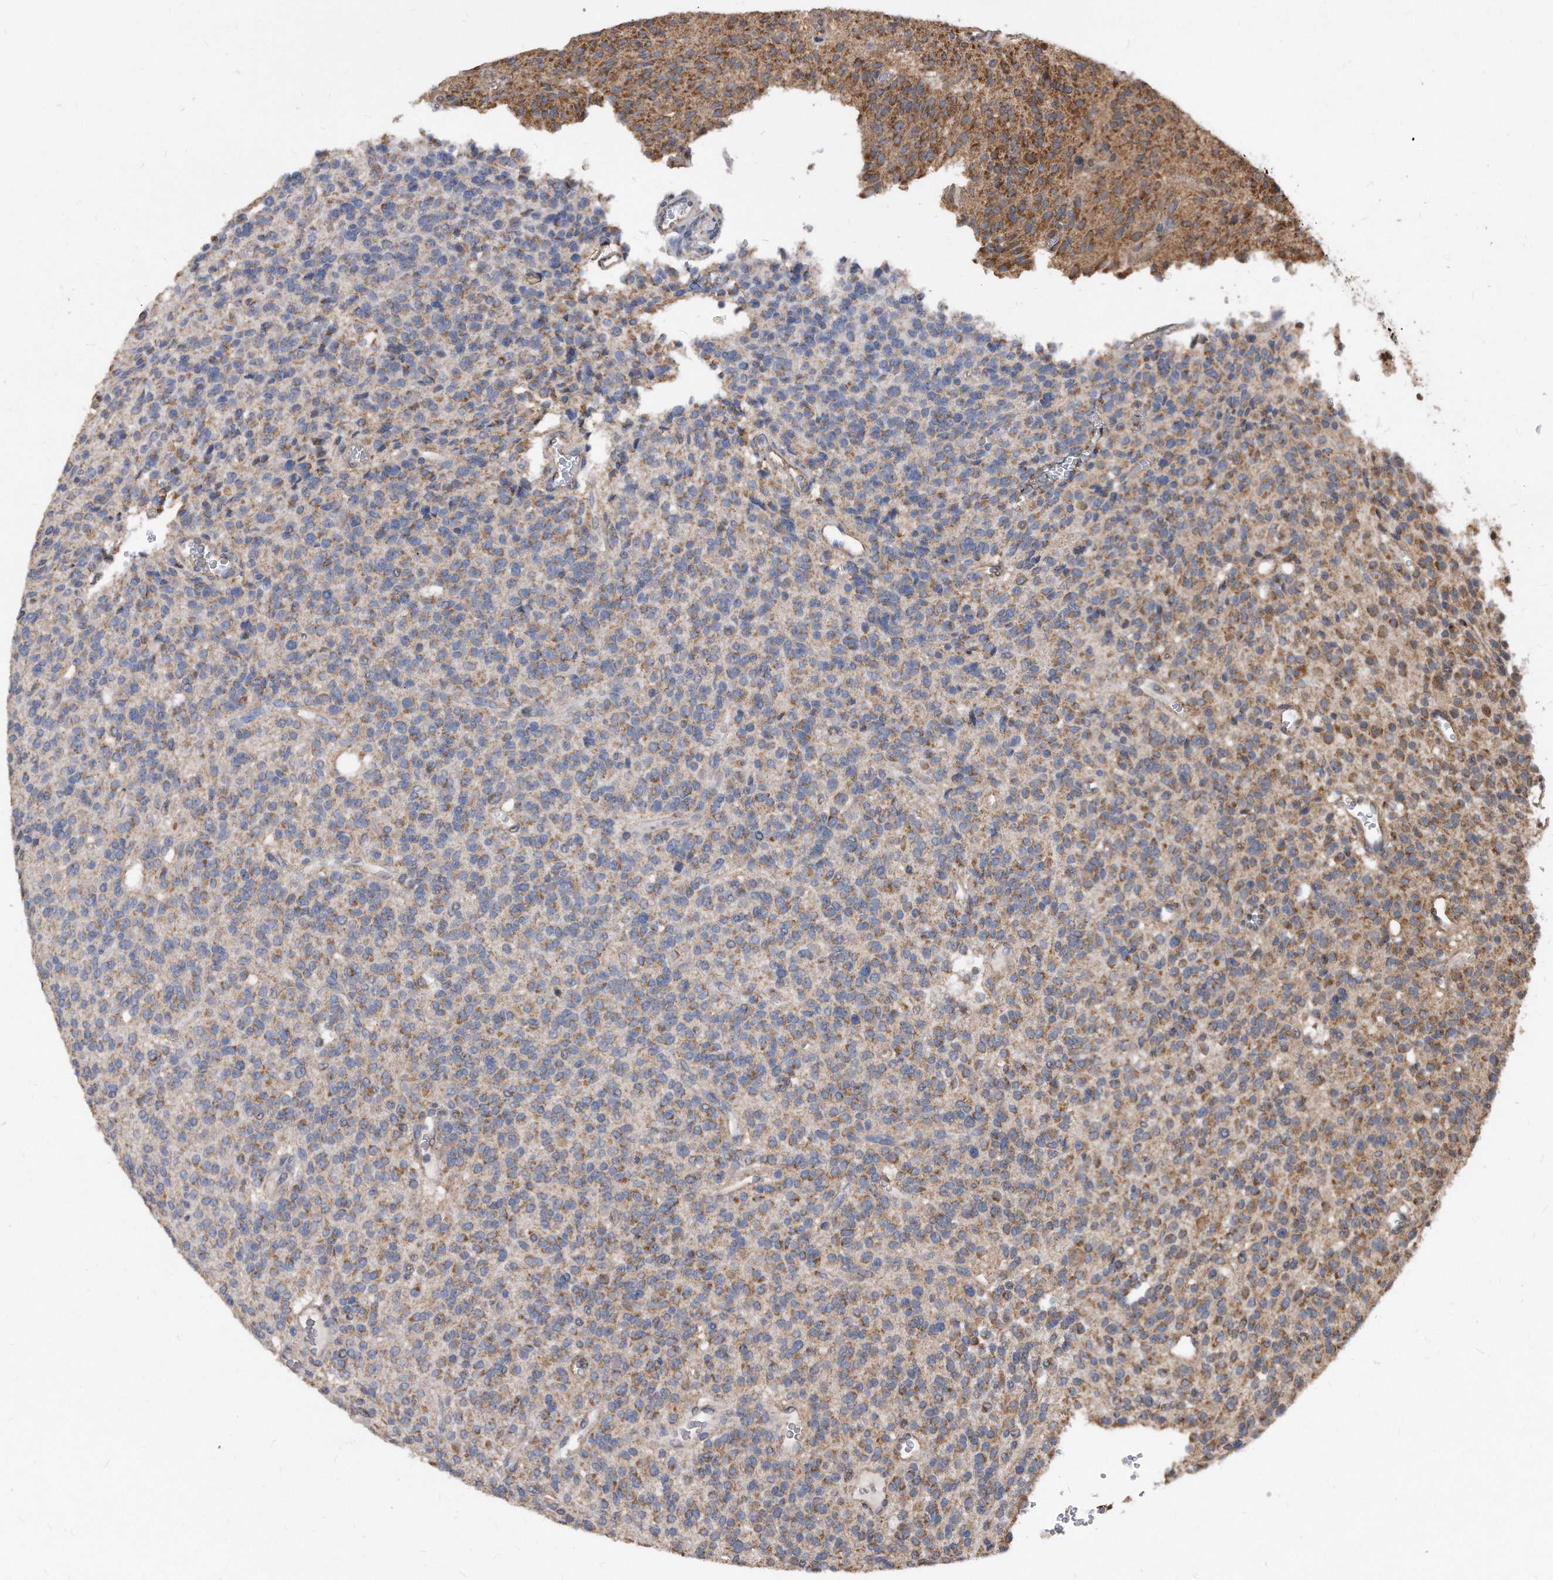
{"staining": {"intensity": "moderate", "quantity": ">75%", "location": "cytoplasmic/membranous"}, "tissue": "glioma", "cell_type": "Tumor cells", "image_type": "cancer", "snomed": [{"axis": "morphology", "description": "Glioma, malignant, High grade"}, {"axis": "topography", "description": "Brain"}], "caption": "Immunohistochemistry (IHC) (DAB (3,3'-diaminobenzidine)) staining of malignant glioma (high-grade) shows moderate cytoplasmic/membranous protein positivity in about >75% of tumor cells.", "gene": "DUSP22", "patient": {"sex": "male", "age": 34}}